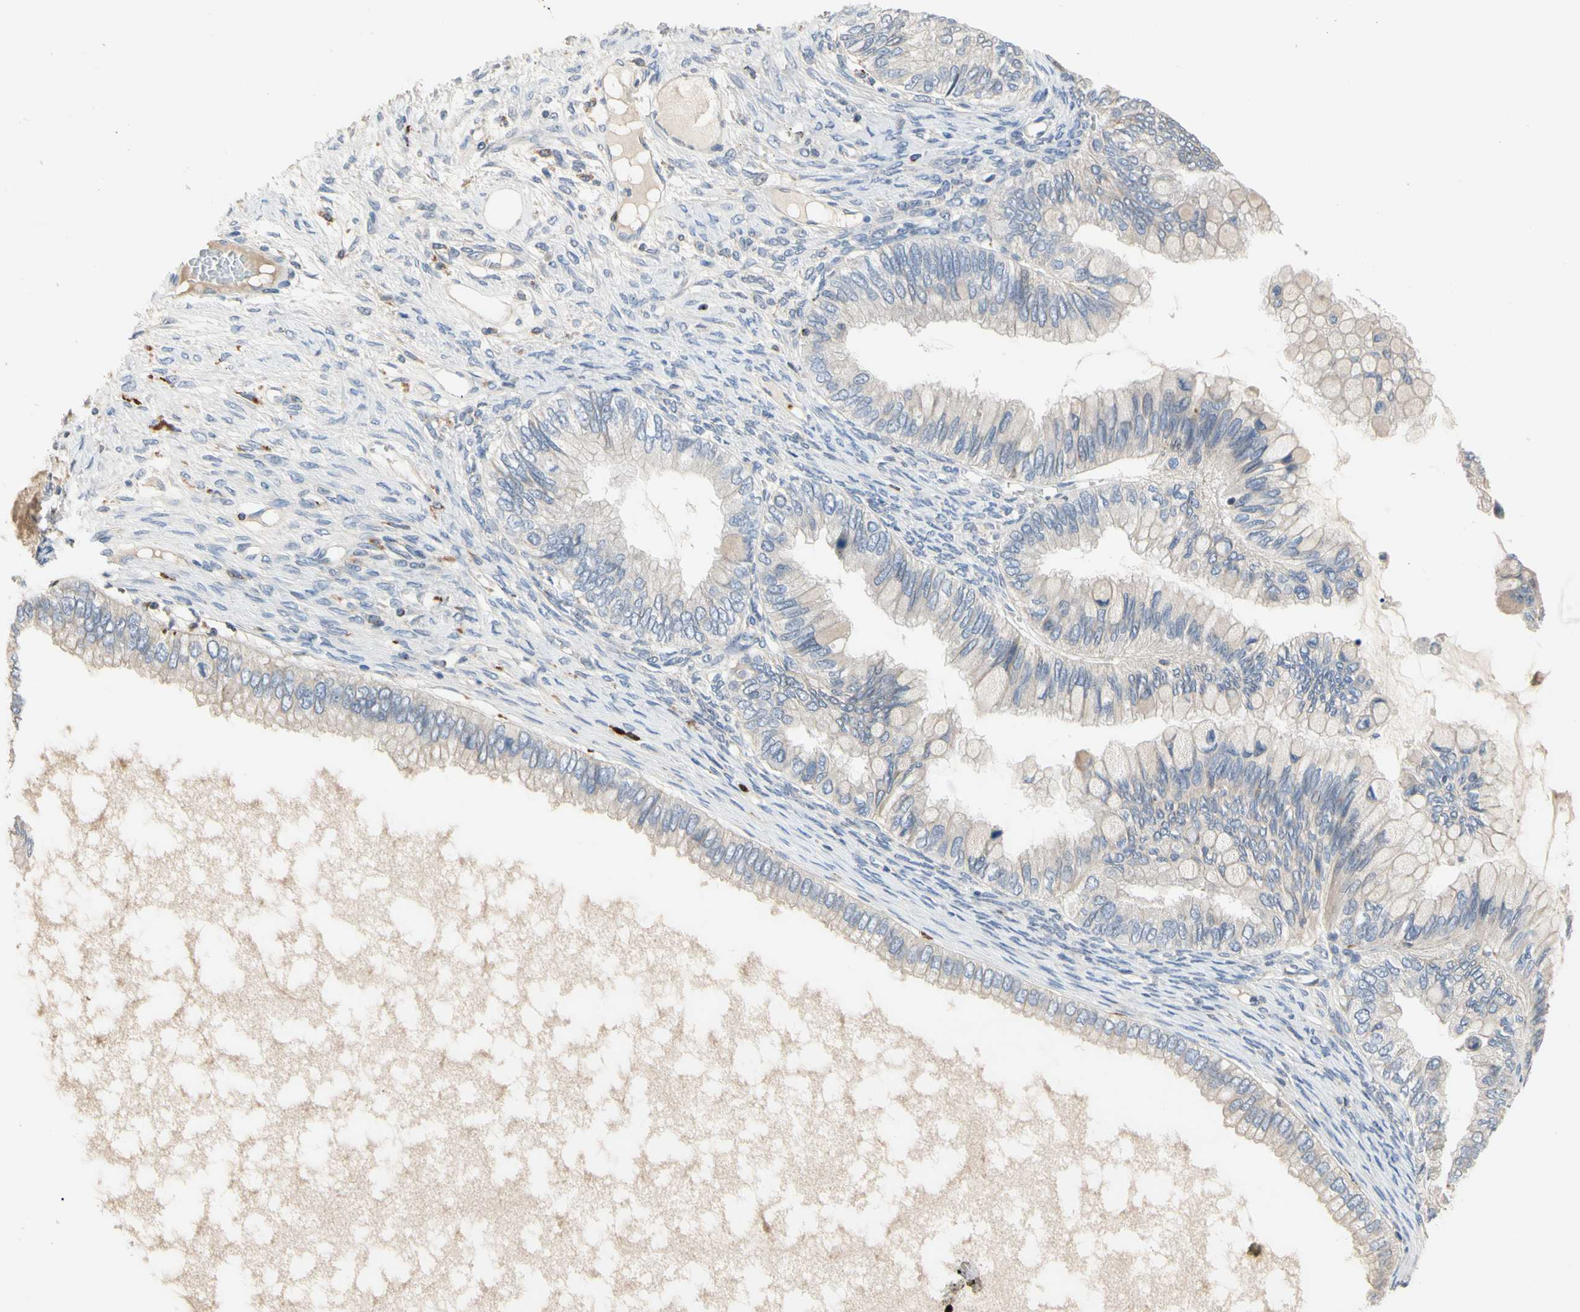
{"staining": {"intensity": "weak", "quantity": "<25%", "location": "cytoplasmic/membranous"}, "tissue": "ovarian cancer", "cell_type": "Tumor cells", "image_type": "cancer", "snomed": [{"axis": "morphology", "description": "Cystadenocarcinoma, mucinous, NOS"}, {"axis": "topography", "description": "Ovary"}], "caption": "Histopathology image shows no significant protein staining in tumor cells of ovarian cancer (mucinous cystadenocarcinoma).", "gene": "ADA2", "patient": {"sex": "female", "age": 80}}